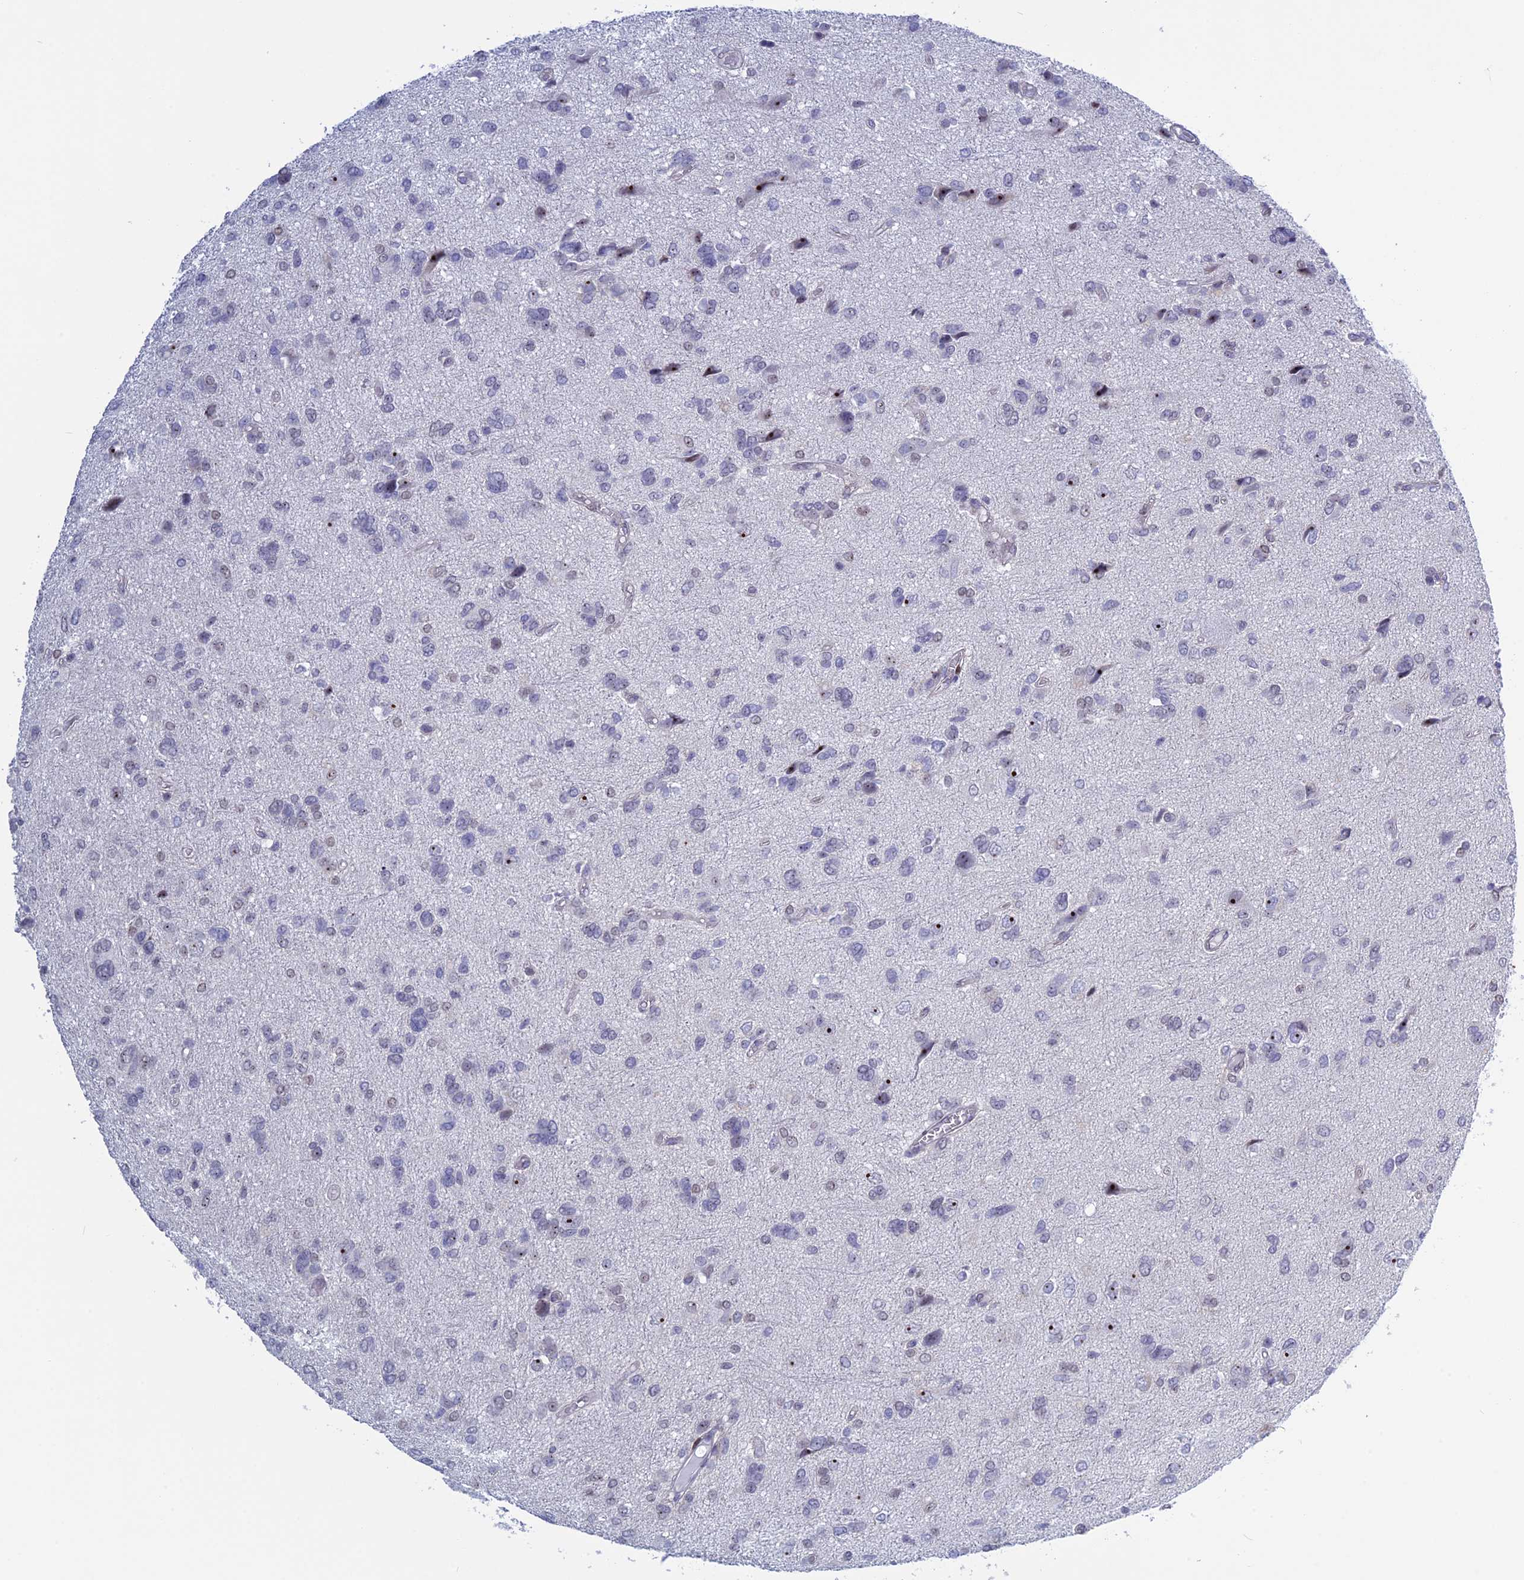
{"staining": {"intensity": "negative", "quantity": "none", "location": "none"}, "tissue": "glioma", "cell_type": "Tumor cells", "image_type": "cancer", "snomed": [{"axis": "morphology", "description": "Glioma, malignant, High grade"}, {"axis": "topography", "description": "Brain"}], "caption": "Human high-grade glioma (malignant) stained for a protein using immunohistochemistry displays no expression in tumor cells.", "gene": "CCDC86", "patient": {"sex": "female", "age": 59}}